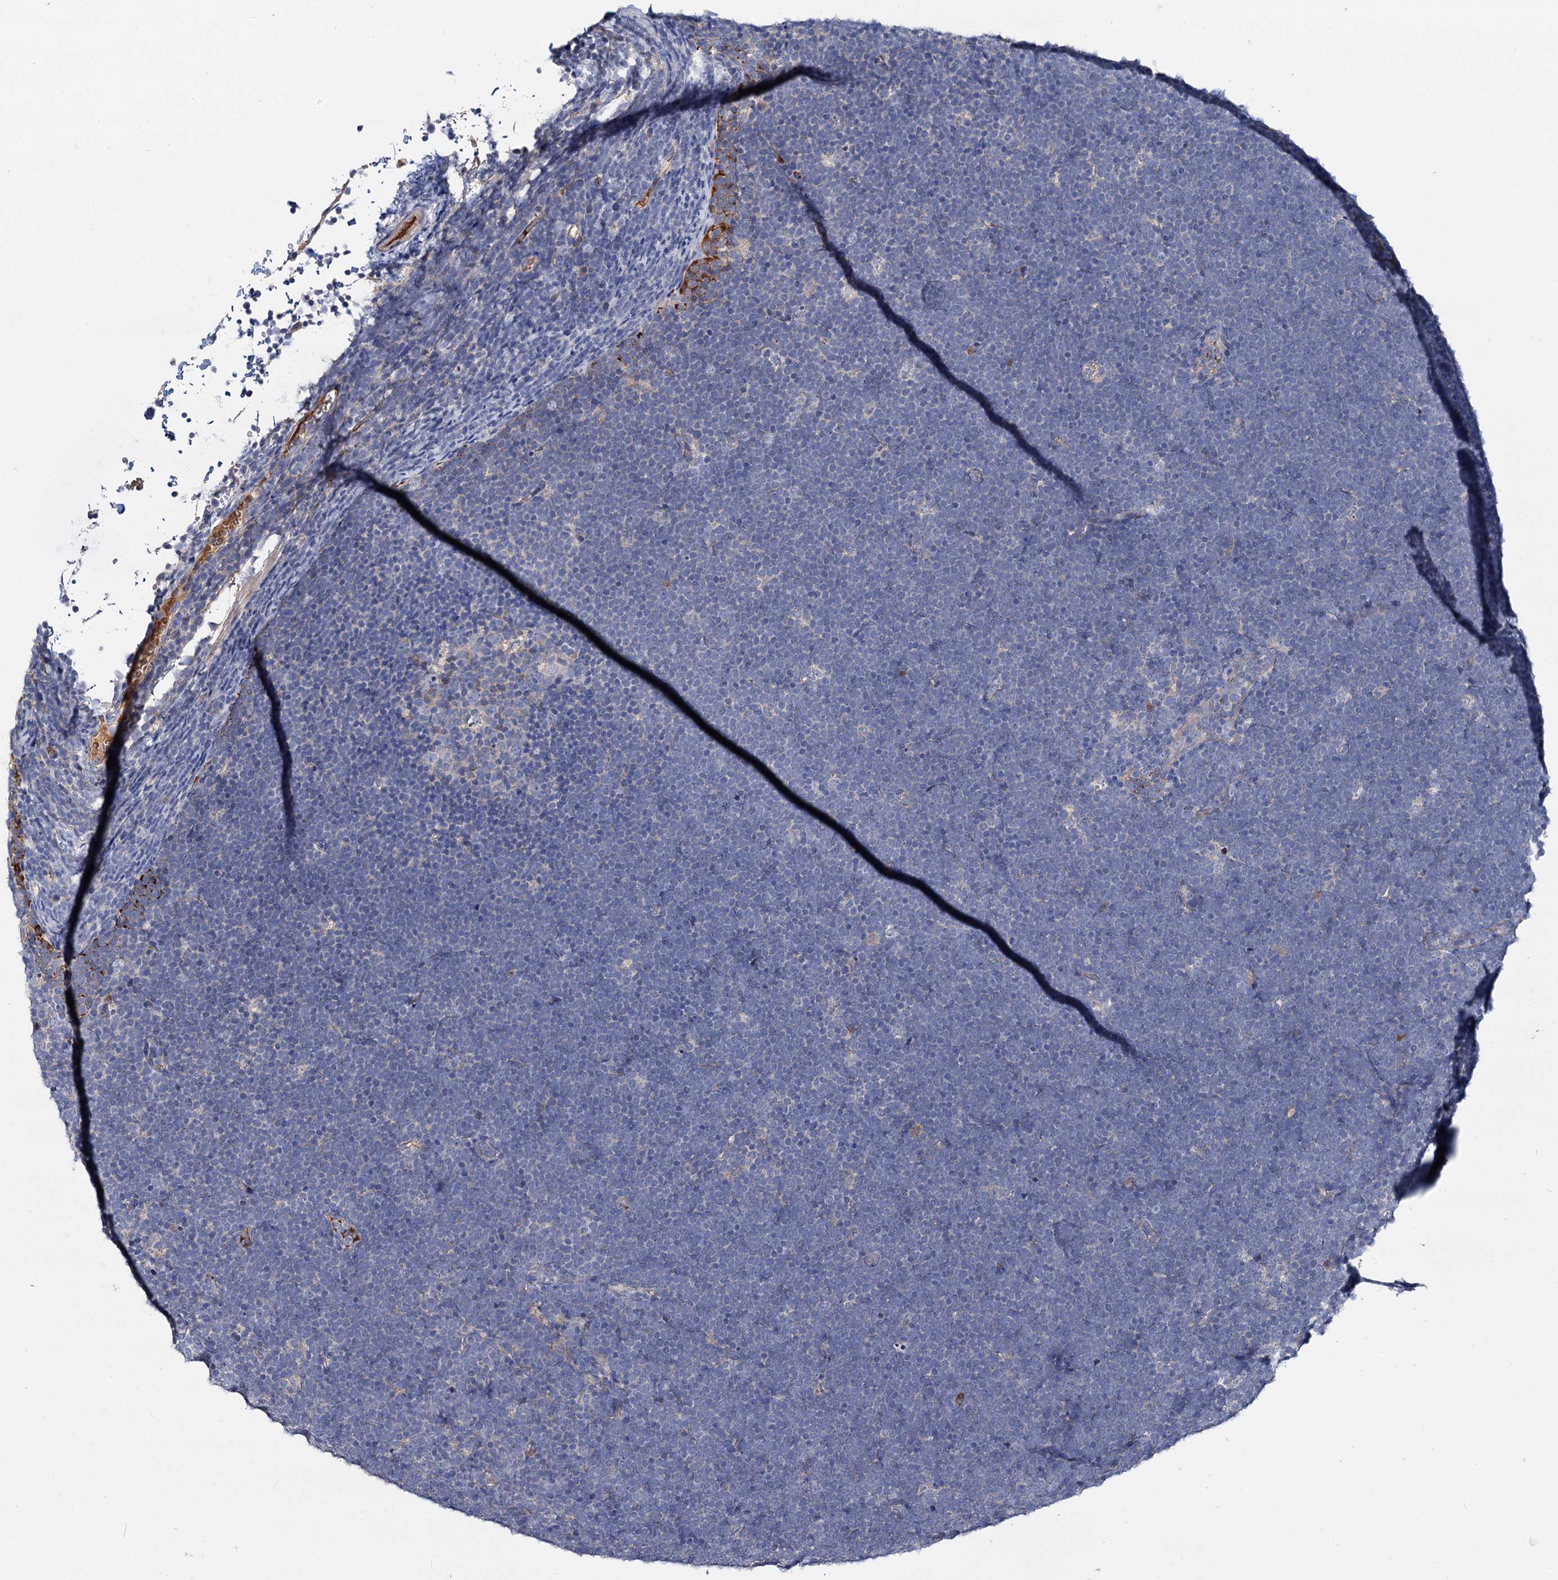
{"staining": {"intensity": "negative", "quantity": "none", "location": "none"}, "tissue": "lymphoma", "cell_type": "Tumor cells", "image_type": "cancer", "snomed": [{"axis": "morphology", "description": "Malignant lymphoma, non-Hodgkin's type, High grade"}, {"axis": "topography", "description": "Lymph node"}], "caption": "An immunohistochemistry (IHC) photomicrograph of malignant lymphoma, non-Hodgkin's type (high-grade) is shown. There is no staining in tumor cells of malignant lymphoma, non-Hodgkin's type (high-grade). Nuclei are stained in blue.", "gene": "ACY3", "patient": {"sex": "male", "age": 13}}